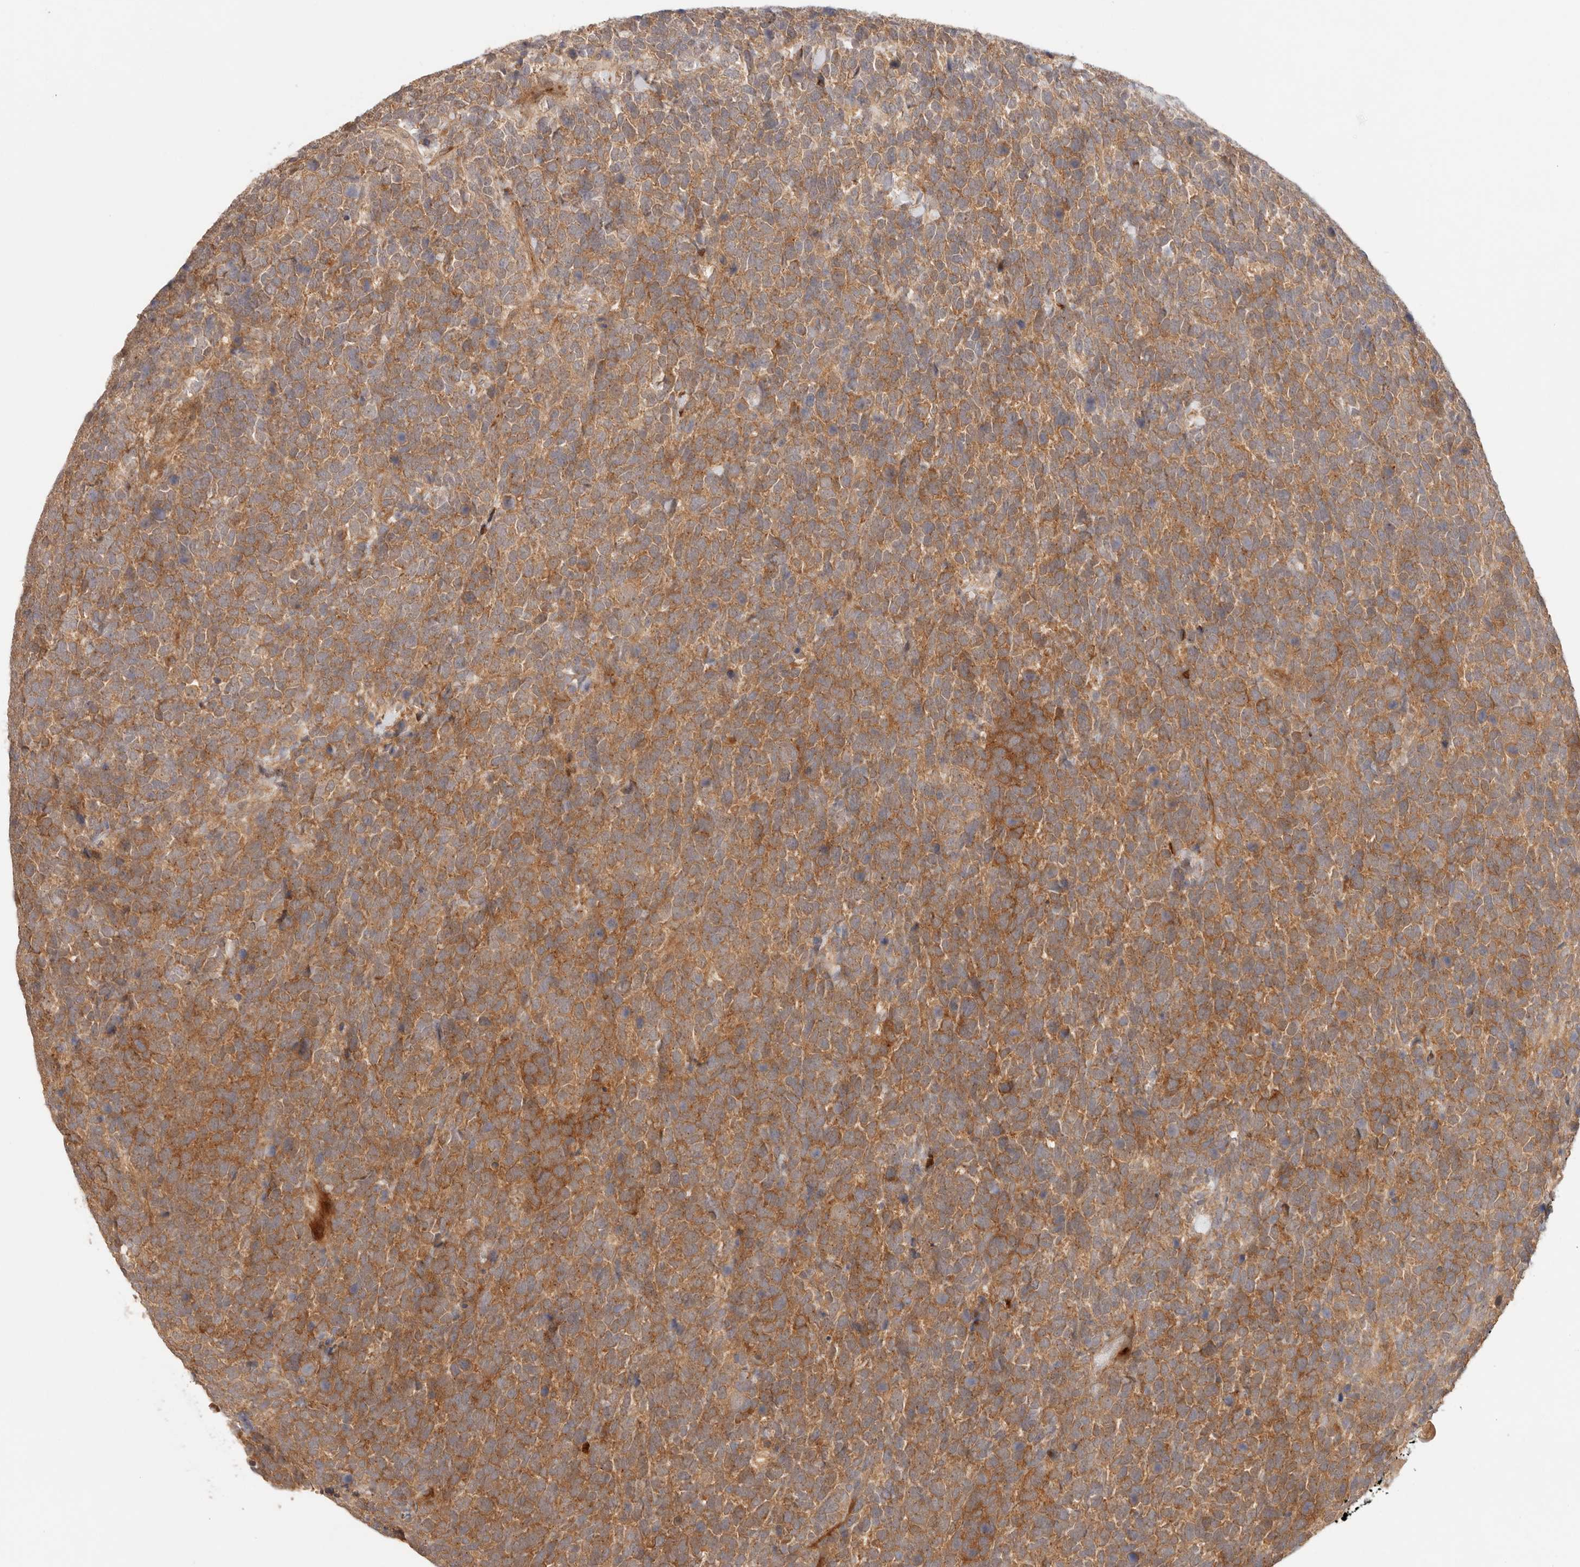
{"staining": {"intensity": "moderate", "quantity": ">75%", "location": "cytoplasmic/membranous"}, "tissue": "urothelial cancer", "cell_type": "Tumor cells", "image_type": "cancer", "snomed": [{"axis": "morphology", "description": "Urothelial carcinoma, High grade"}, {"axis": "topography", "description": "Urinary bladder"}], "caption": "Human high-grade urothelial carcinoma stained with a brown dye shows moderate cytoplasmic/membranous positive staining in approximately >75% of tumor cells.", "gene": "IL1R2", "patient": {"sex": "female", "age": 80}}